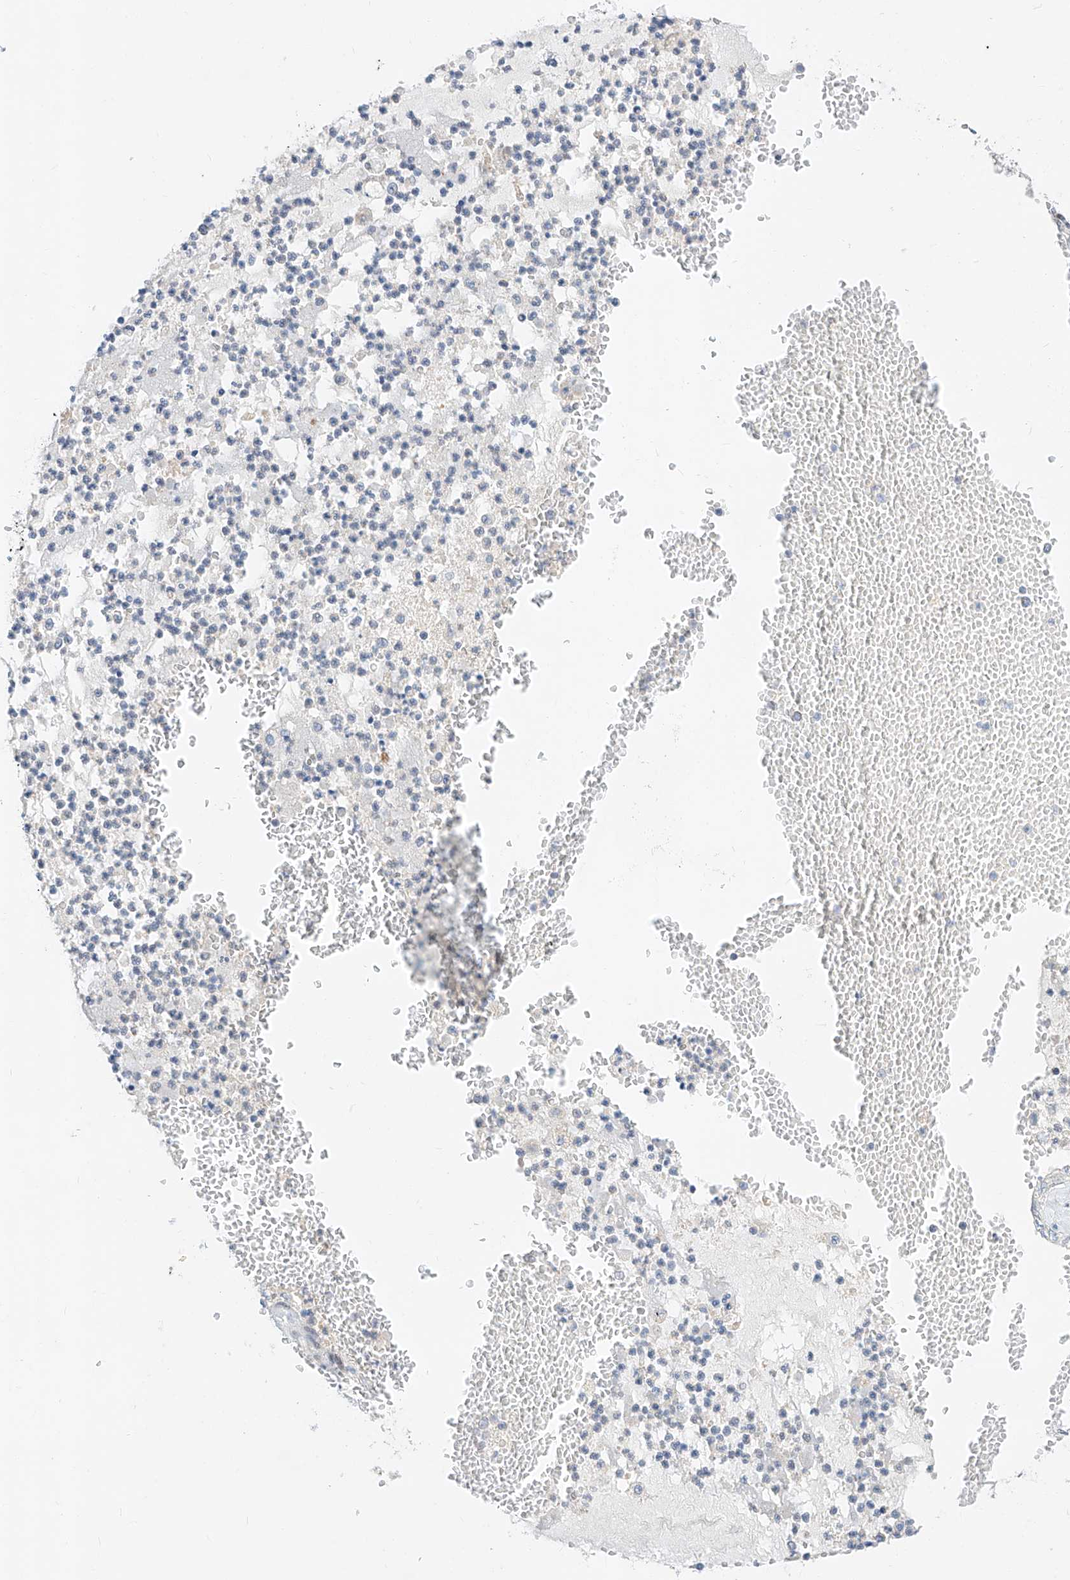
{"staining": {"intensity": "negative", "quantity": "none", "location": "none"}, "tissue": "lung cancer", "cell_type": "Tumor cells", "image_type": "cancer", "snomed": [{"axis": "morphology", "description": "Adenocarcinoma, NOS"}, {"axis": "topography", "description": "Lung"}], "caption": "This is an IHC photomicrograph of adenocarcinoma (lung). There is no positivity in tumor cells.", "gene": "KCNJ1", "patient": {"sex": "female", "age": 70}}